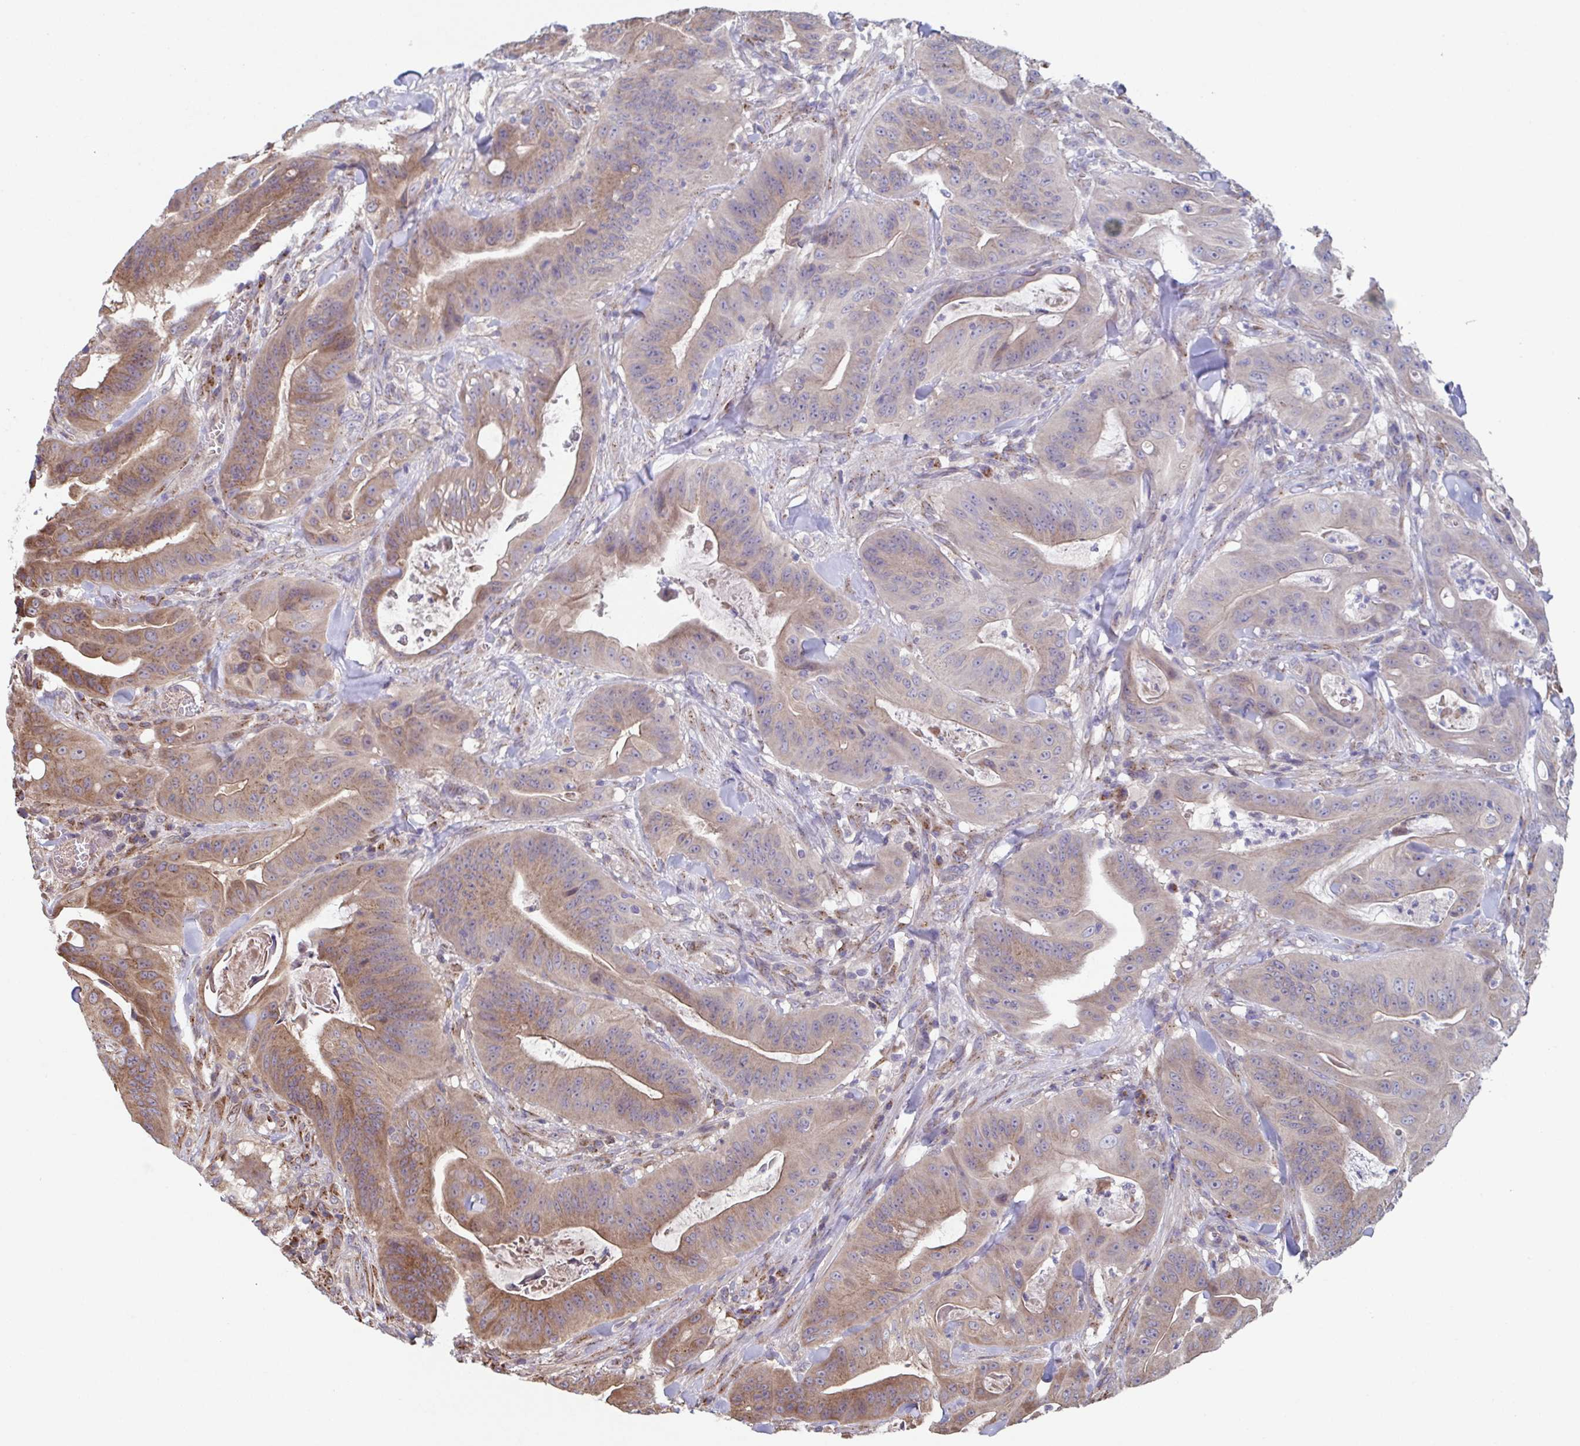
{"staining": {"intensity": "moderate", "quantity": "25%-75%", "location": "cytoplasmic/membranous"}, "tissue": "colorectal cancer", "cell_type": "Tumor cells", "image_type": "cancer", "snomed": [{"axis": "morphology", "description": "Adenocarcinoma, NOS"}, {"axis": "topography", "description": "Colon"}], "caption": "There is medium levels of moderate cytoplasmic/membranous staining in tumor cells of colorectal cancer, as demonstrated by immunohistochemical staining (brown color).", "gene": "COPB1", "patient": {"sex": "male", "age": 33}}